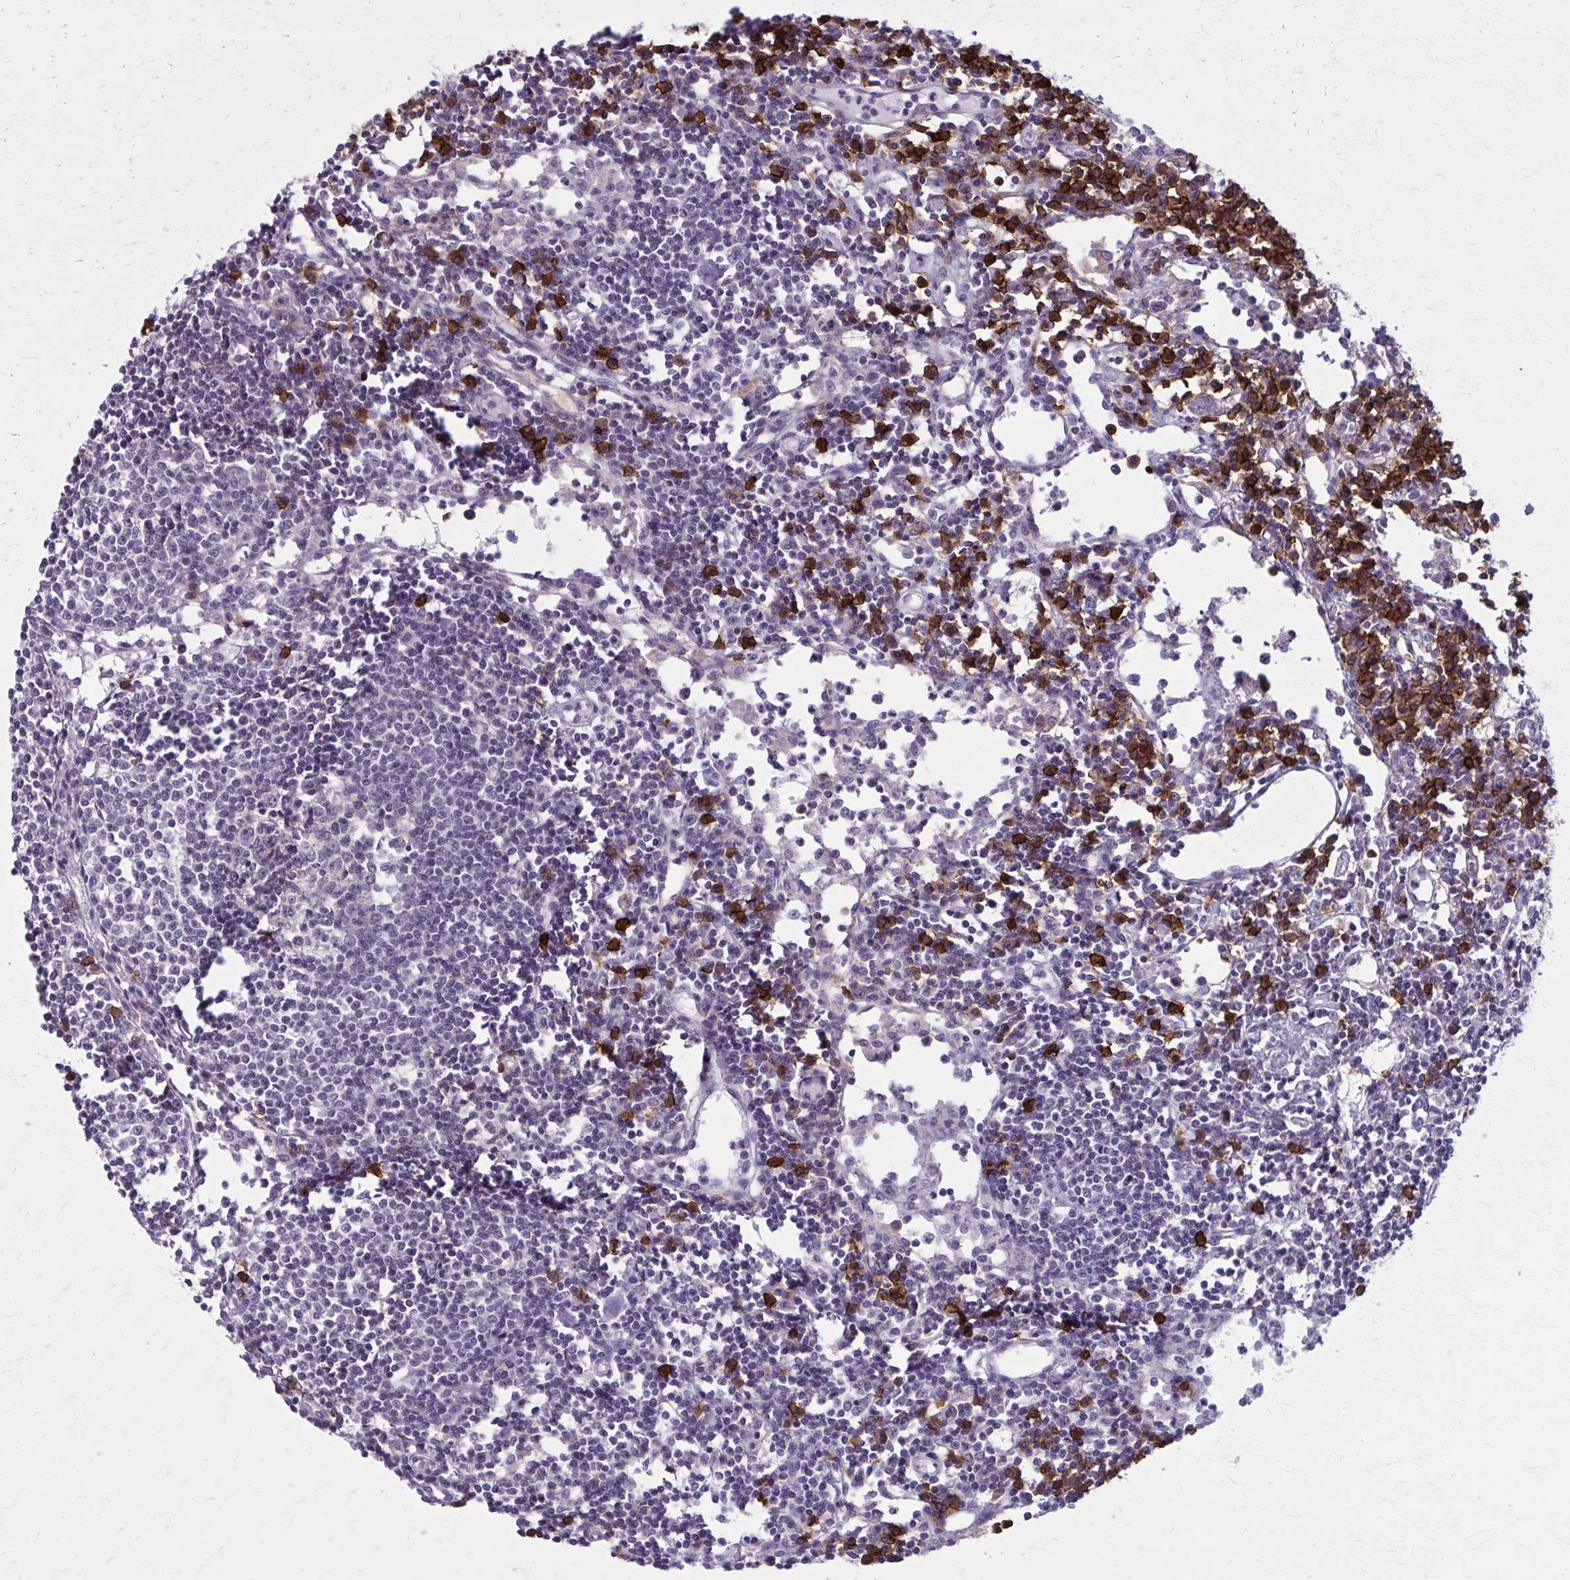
{"staining": {"intensity": "strong", "quantity": "<25%", "location": "cytoplasmic/membranous"}, "tissue": "lymph node", "cell_type": "Germinal center cells", "image_type": "normal", "snomed": [{"axis": "morphology", "description": "Normal tissue, NOS"}, {"axis": "topography", "description": "Lymph node"}], "caption": "Immunohistochemistry histopathology image of unremarkable lymph node: human lymph node stained using immunohistochemistry exhibits medium levels of strong protein expression localized specifically in the cytoplasmic/membranous of germinal center cells, appearing as a cytoplasmic/membranous brown color.", "gene": "CD38", "patient": {"sex": "female", "age": 78}}